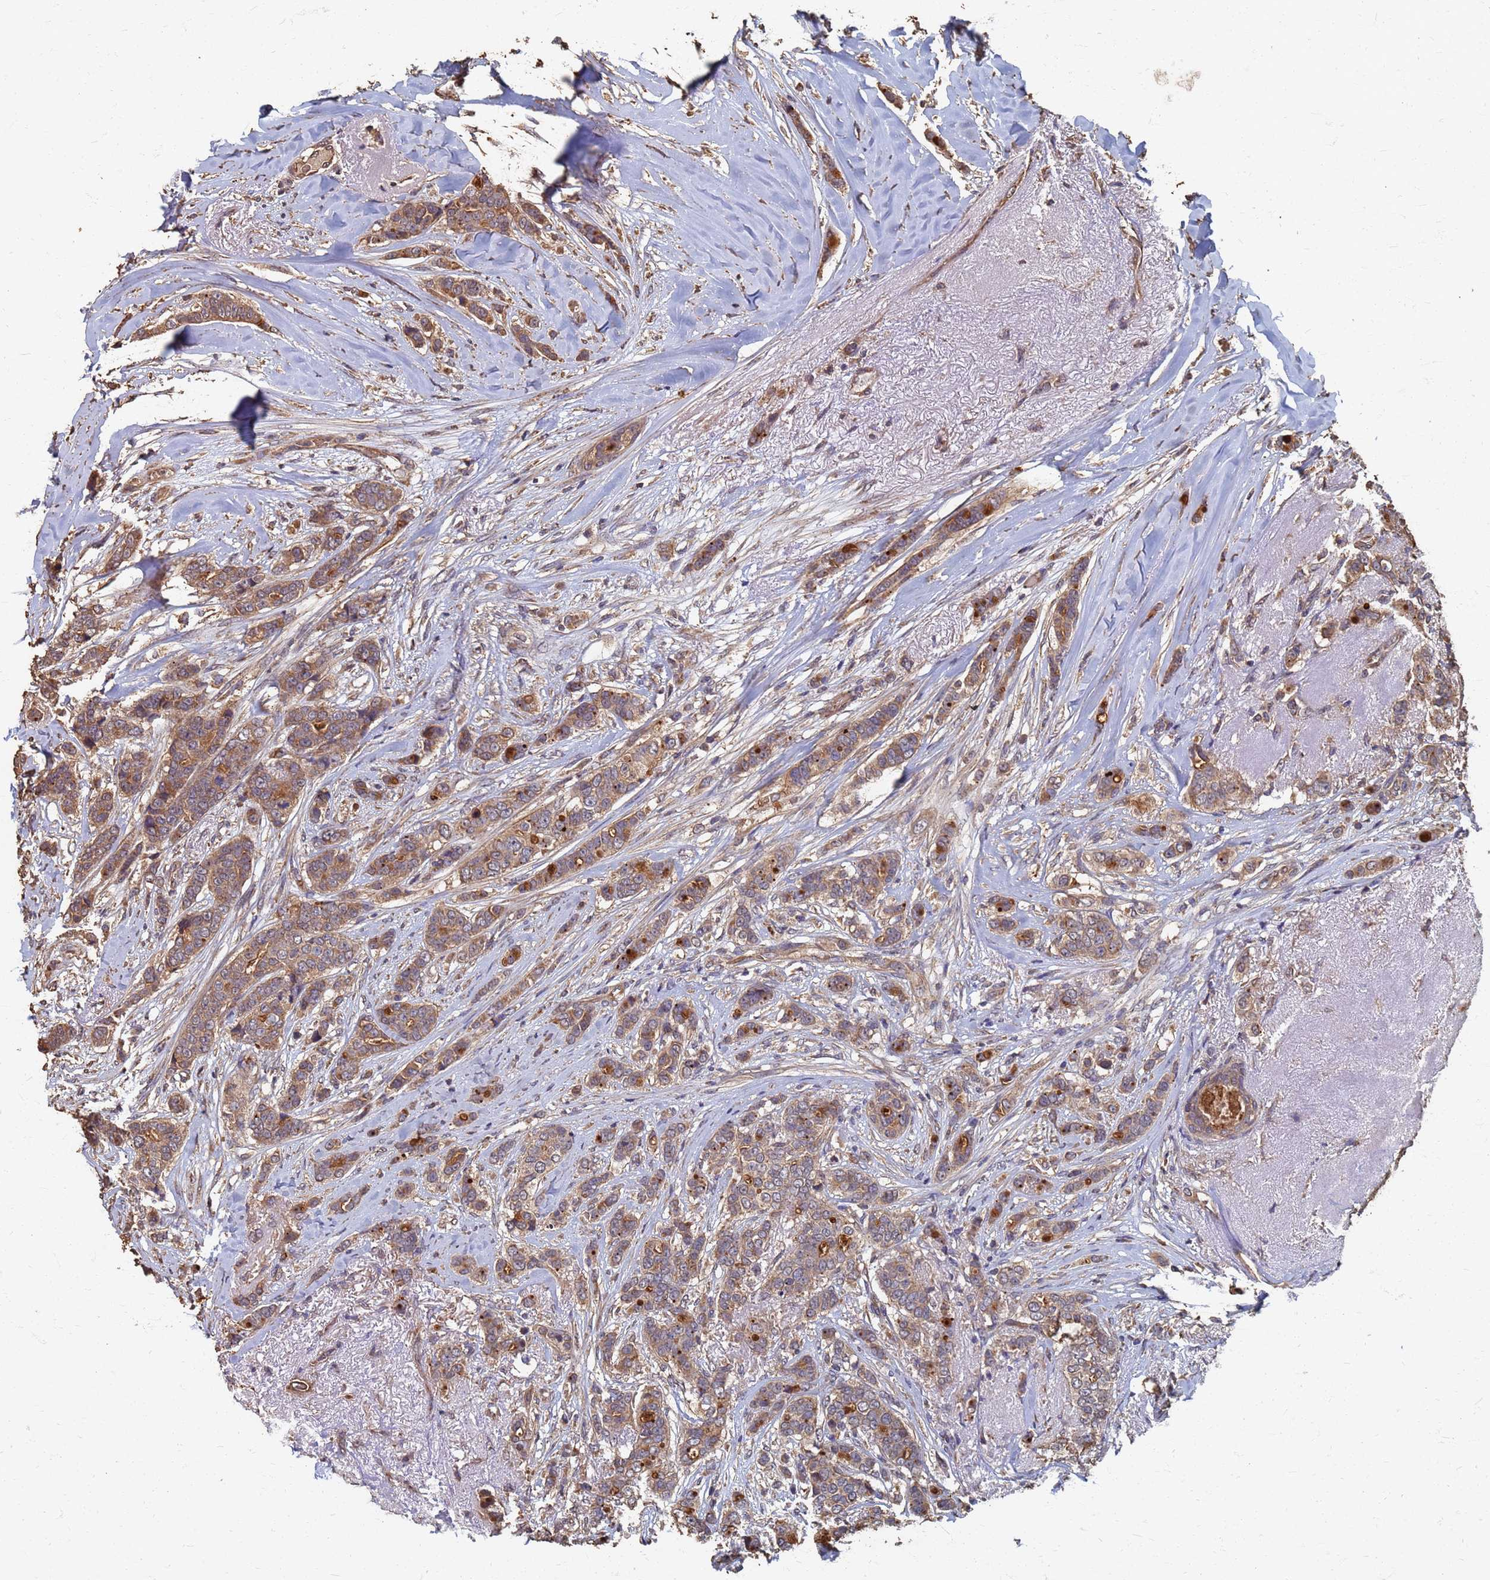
{"staining": {"intensity": "moderate", "quantity": ">75%", "location": "cytoplasmic/membranous"}, "tissue": "breast cancer", "cell_type": "Tumor cells", "image_type": "cancer", "snomed": [{"axis": "morphology", "description": "Lobular carcinoma"}, {"axis": "topography", "description": "Breast"}], "caption": "Immunohistochemical staining of breast cancer reveals medium levels of moderate cytoplasmic/membranous protein staining in approximately >75% of tumor cells. (IHC, brightfield microscopy, high magnification).", "gene": "DPH5", "patient": {"sex": "female", "age": 51}}